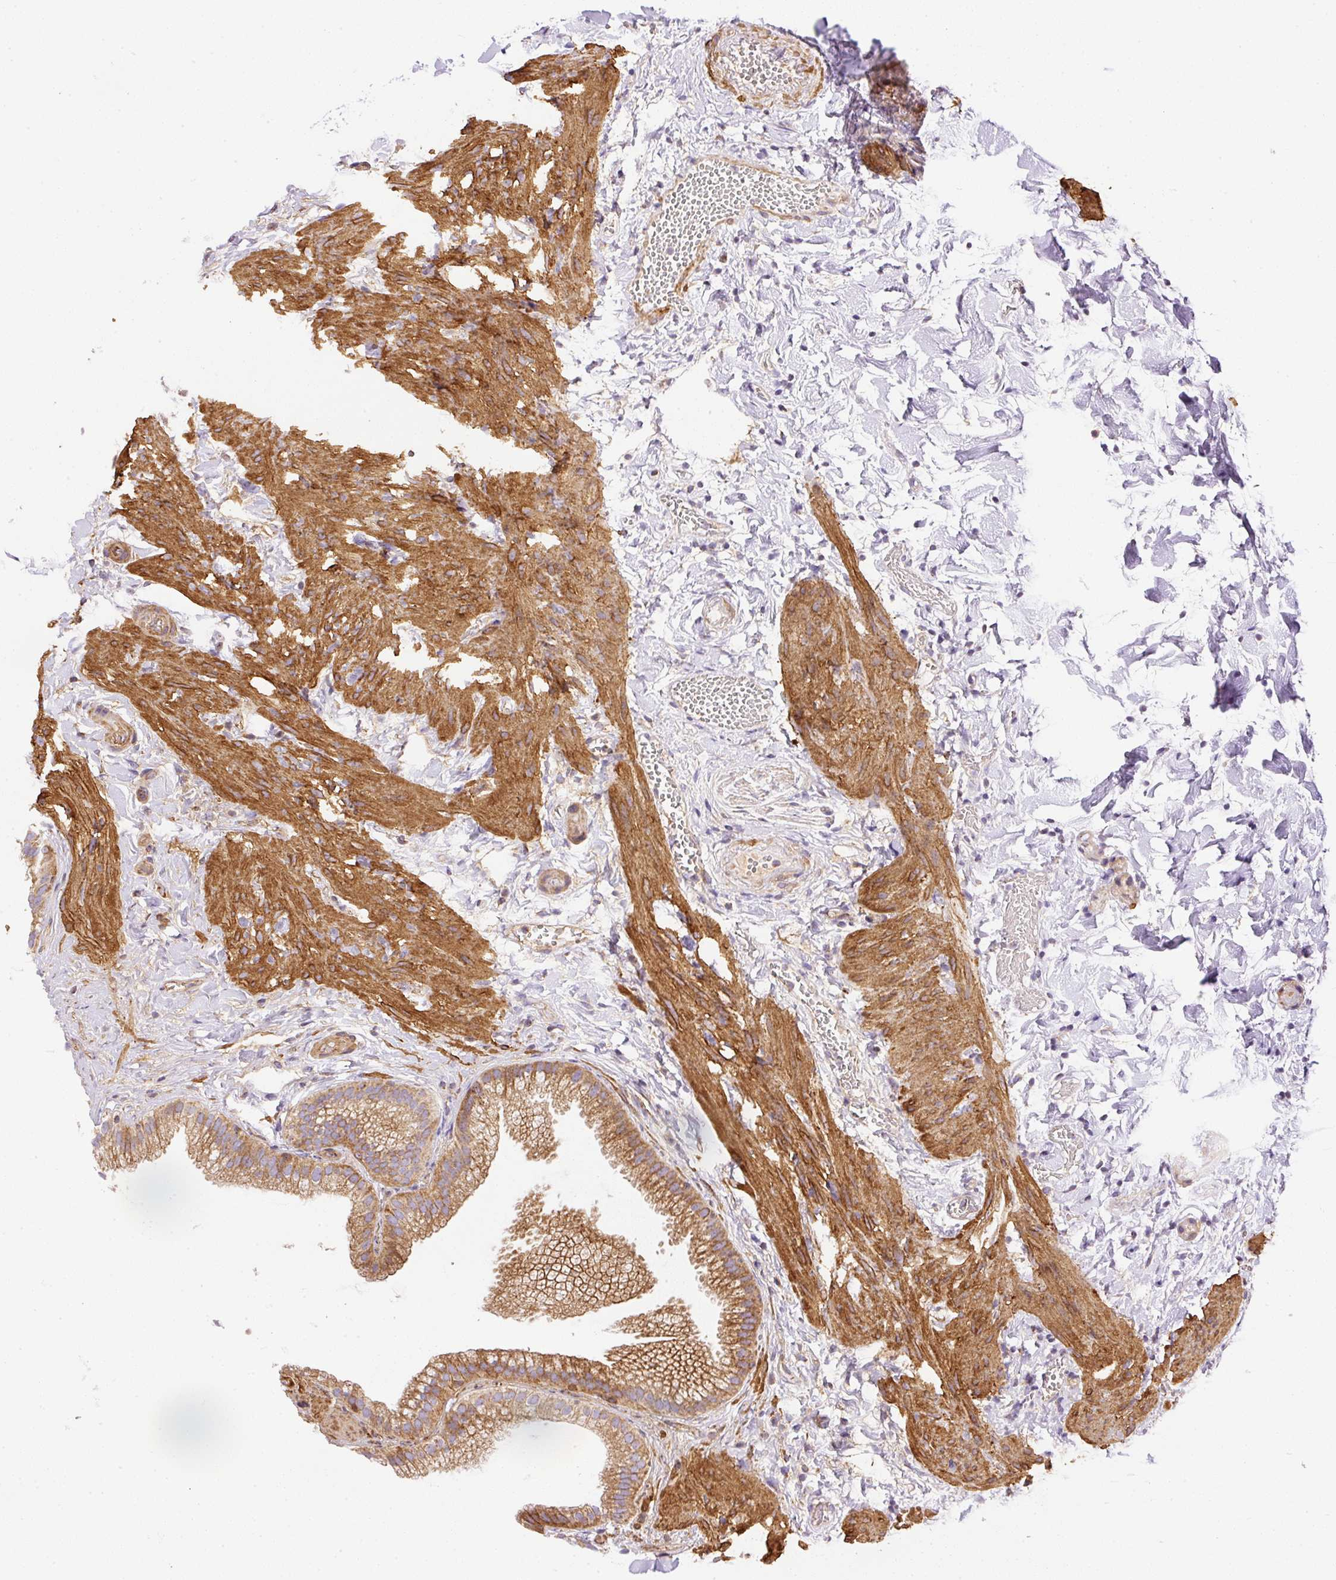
{"staining": {"intensity": "moderate", "quantity": ">75%", "location": "cytoplasmic/membranous"}, "tissue": "gallbladder", "cell_type": "Glandular cells", "image_type": "normal", "snomed": [{"axis": "morphology", "description": "Normal tissue, NOS"}, {"axis": "topography", "description": "Gallbladder"}], "caption": "Gallbladder stained for a protein (brown) displays moderate cytoplasmic/membranous positive expression in approximately >75% of glandular cells.", "gene": "NDUFAF2", "patient": {"sex": "female", "age": 63}}